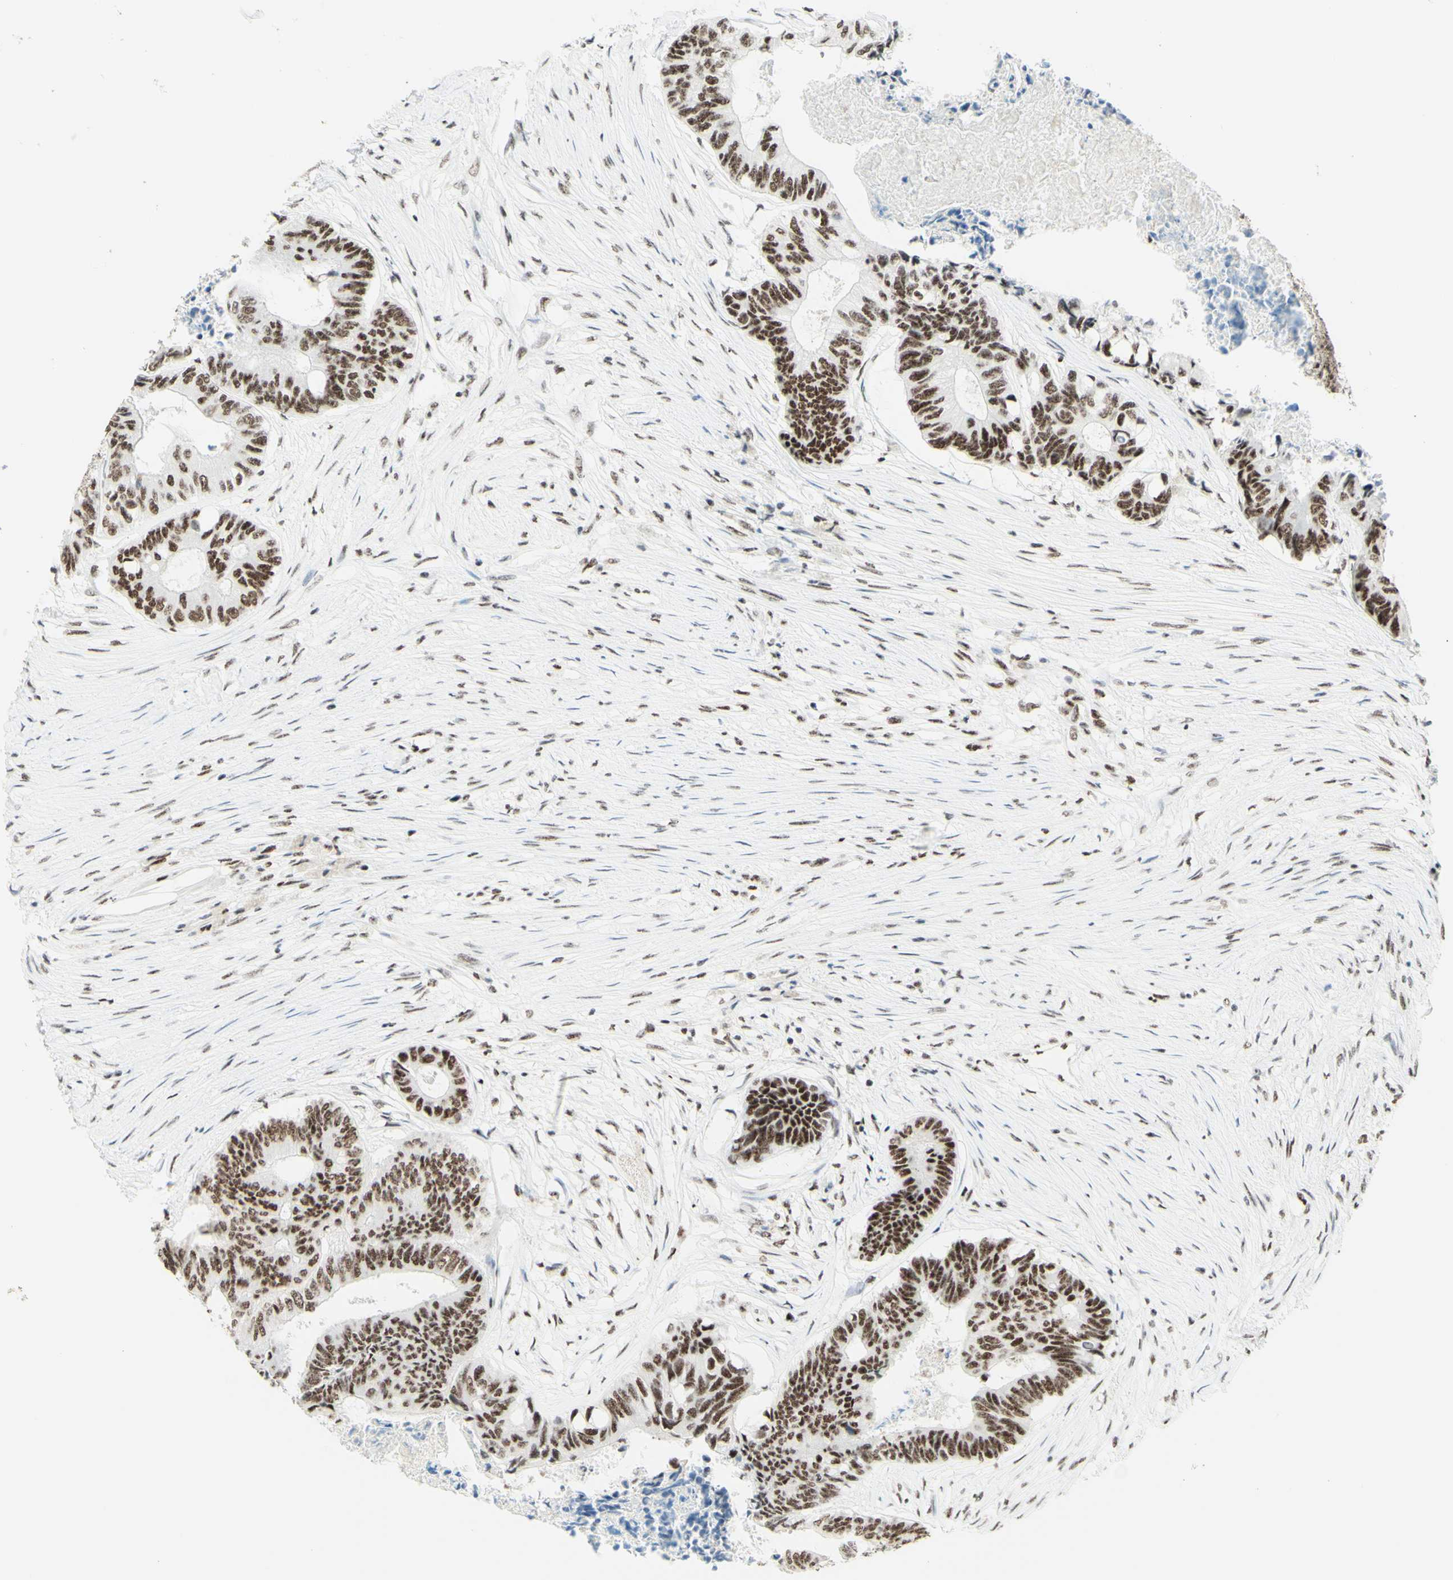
{"staining": {"intensity": "weak", "quantity": ">75%", "location": "nuclear"}, "tissue": "colorectal cancer", "cell_type": "Tumor cells", "image_type": "cancer", "snomed": [{"axis": "morphology", "description": "Adenocarcinoma, NOS"}, {"axis": "topography", "description": "Rectum"}], "caption": "Colorectal cancer (adenocarcinoma) tissue demonstrates weak nuclear expression in about >75% of tumor cells, visualized by immunohistochemistry.", "gene": "WTAP", "patient": {"sex": "male", "age": 63}}